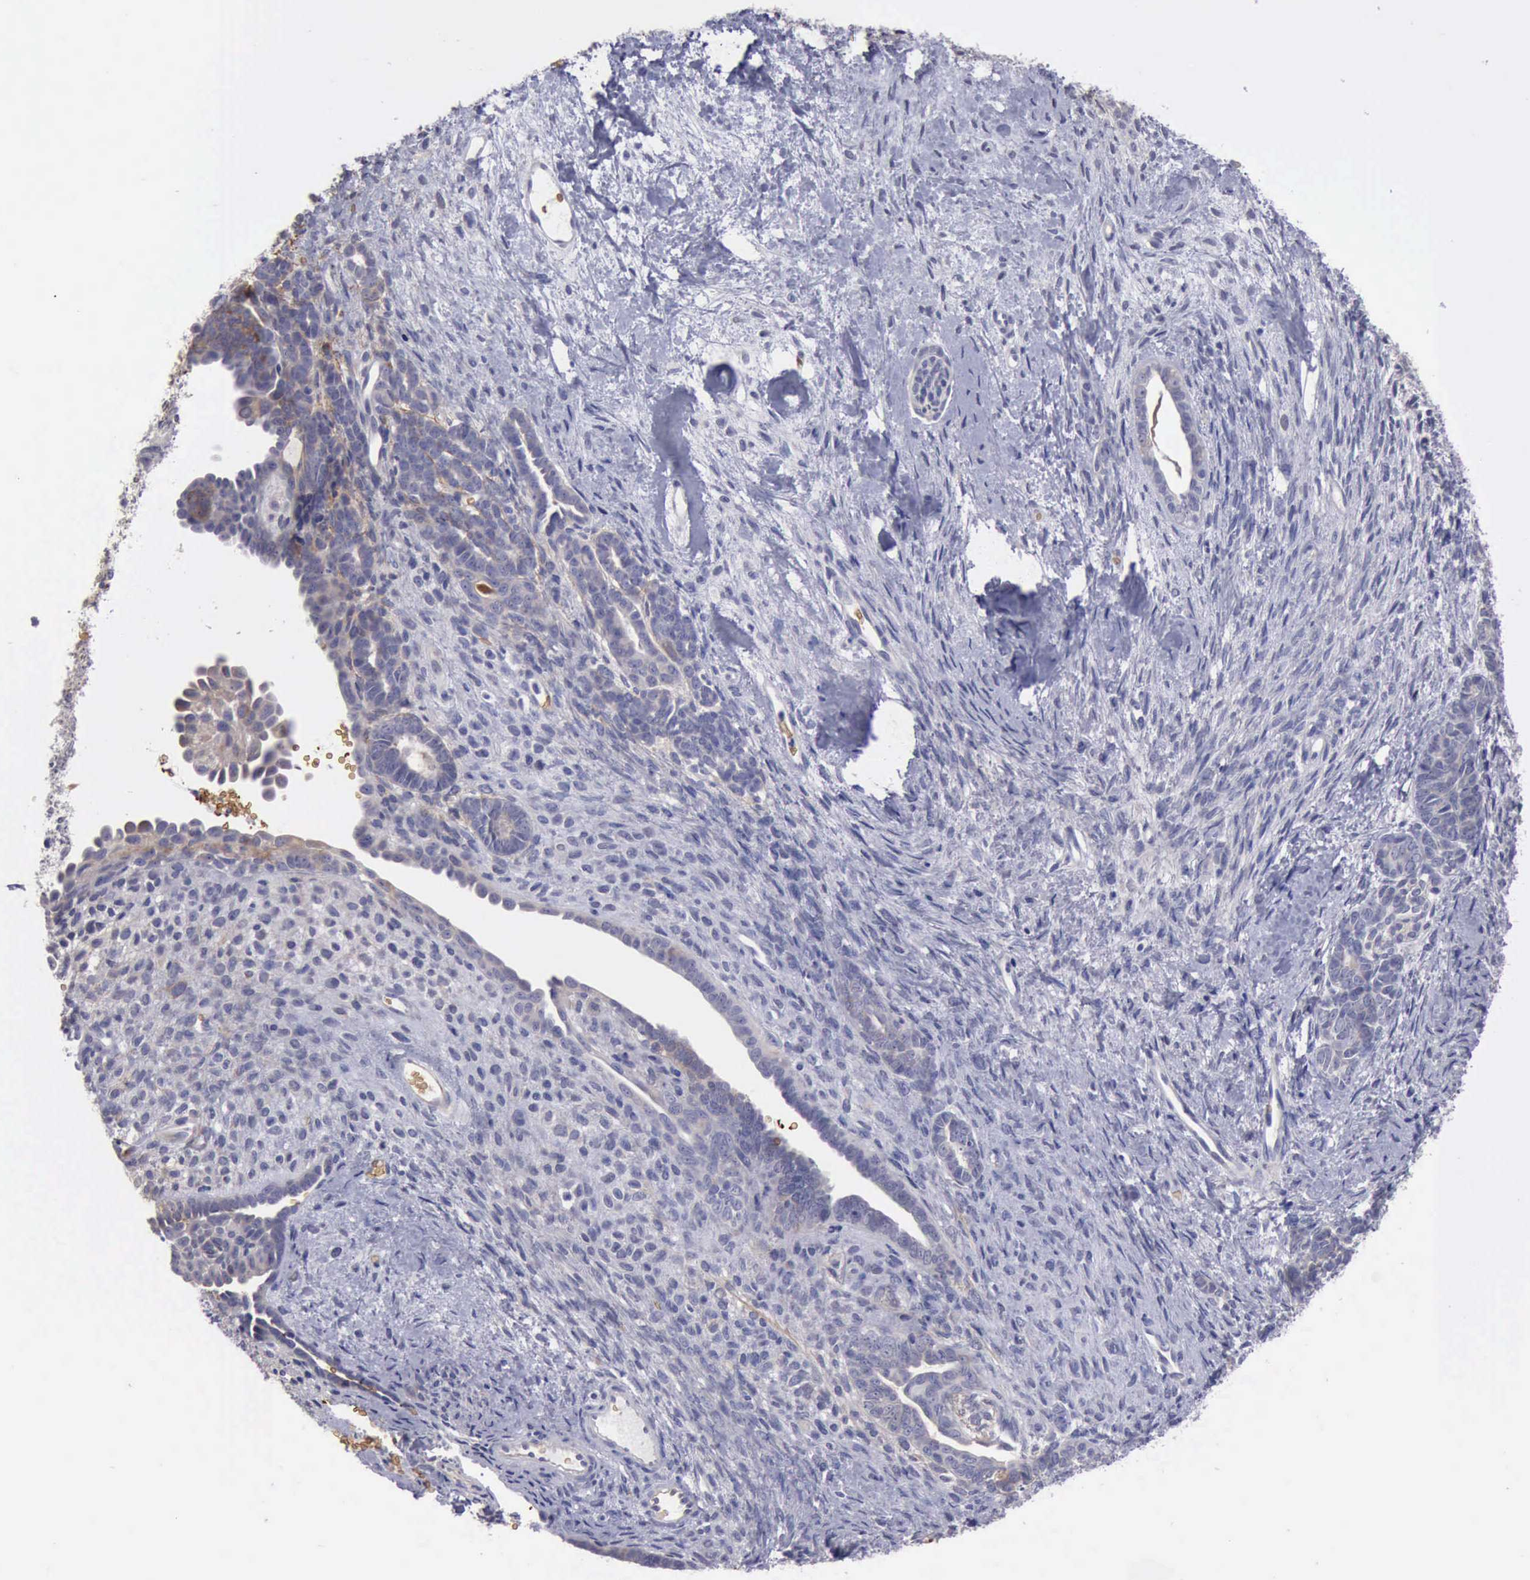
{"staining": {"intensity": "moderate", "quantity": "<25%", "location": "cytoplasmic/membranous"}, "tissue": "endometrial cancer", "cell_type": "Tumor cells", "image_type": "cancer", "snomed": [{"axis": "morphology", "description": "Neoplasm, malignant, NOS"}, {"axis": "topography", "description": "Endometrium"}], "caption": "Protein staining shows moderate cytoplasmic/membranous positivity in approximately <25% of tumor cells in endometrial cancer (malignant neoplasm).", "gene": "CEP128", "patient": {"sex": "female", "age": 74}}